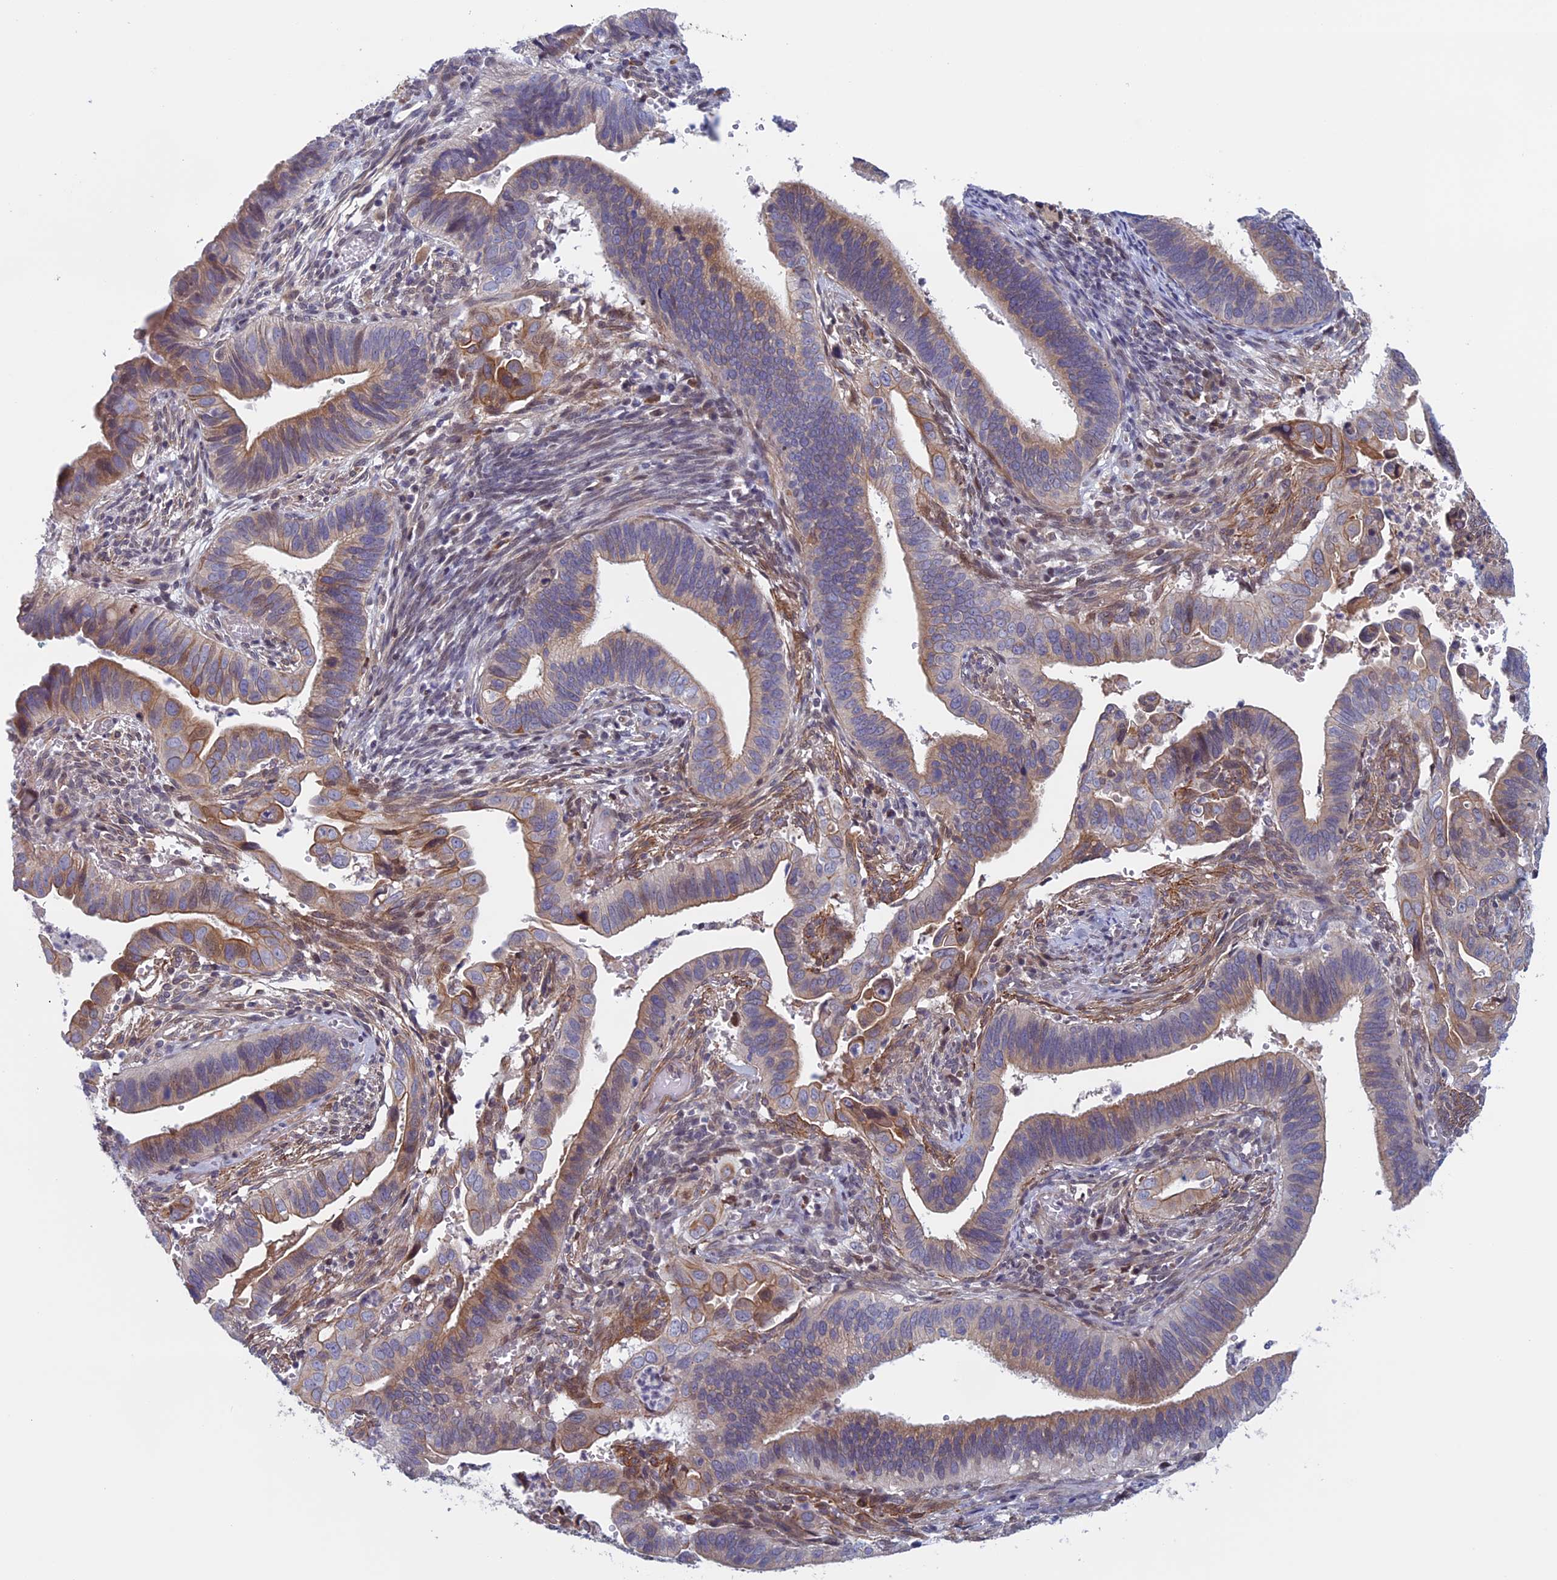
{"staining": {"intensity": "moderate", "quantity": "<25%", "location": "cytoplasmic/membranous"}, "tissue": "cervical cancer", "cell_type": "Tumor cells", "image_type": "cancer", "snomed": [{"axis": "morphology", "description": "Adenocarcinoma, NOS"}, {"axis": "topography", "description": "Cervix"}], "caption": "Human cervical adenocarcinoma stained with a protein marker exhibits moderate staining in tumor cells.", "gene": "FADS1", "patient": {"sex": "female", "age": 42}}